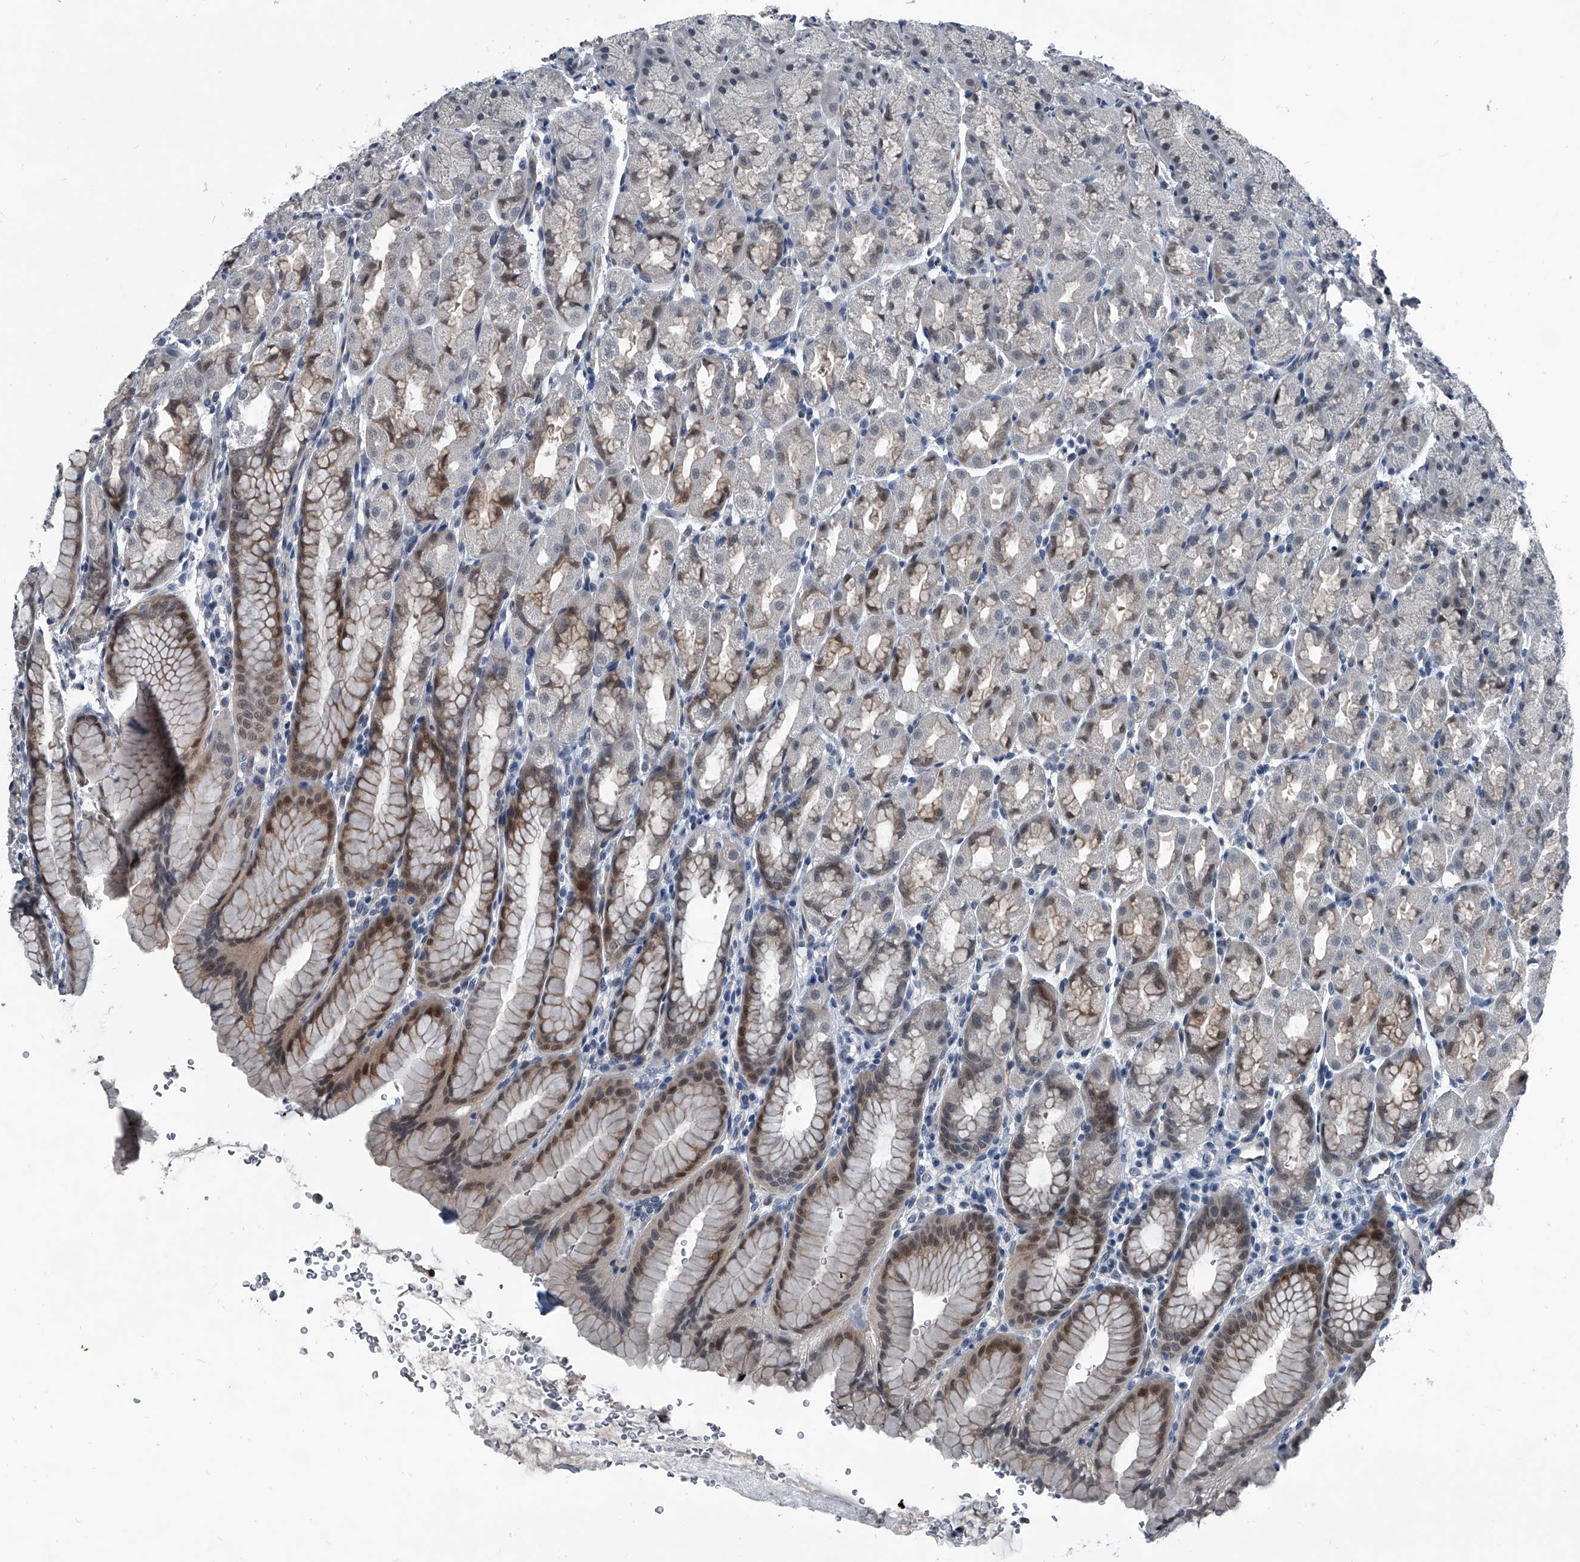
{"staining": {"intensity": "moderate", "quantity": "25%-75%", "location": "nuclear"}, "tissue": "stomach", "cell_type": "Glandular cells", "image_type": "normal", "snomed": [{"axis": "morphology", "description": "Normal tissue, NOS"}, {"axis": "topography", "description": "Stomach"}], "caption": "Protein staining displays moderate nuclear expression in approximately 25%-75% of glandular cells in normal stomach.", "gene": "MEN1", "patient": {"sex": "male", "age": 42}}